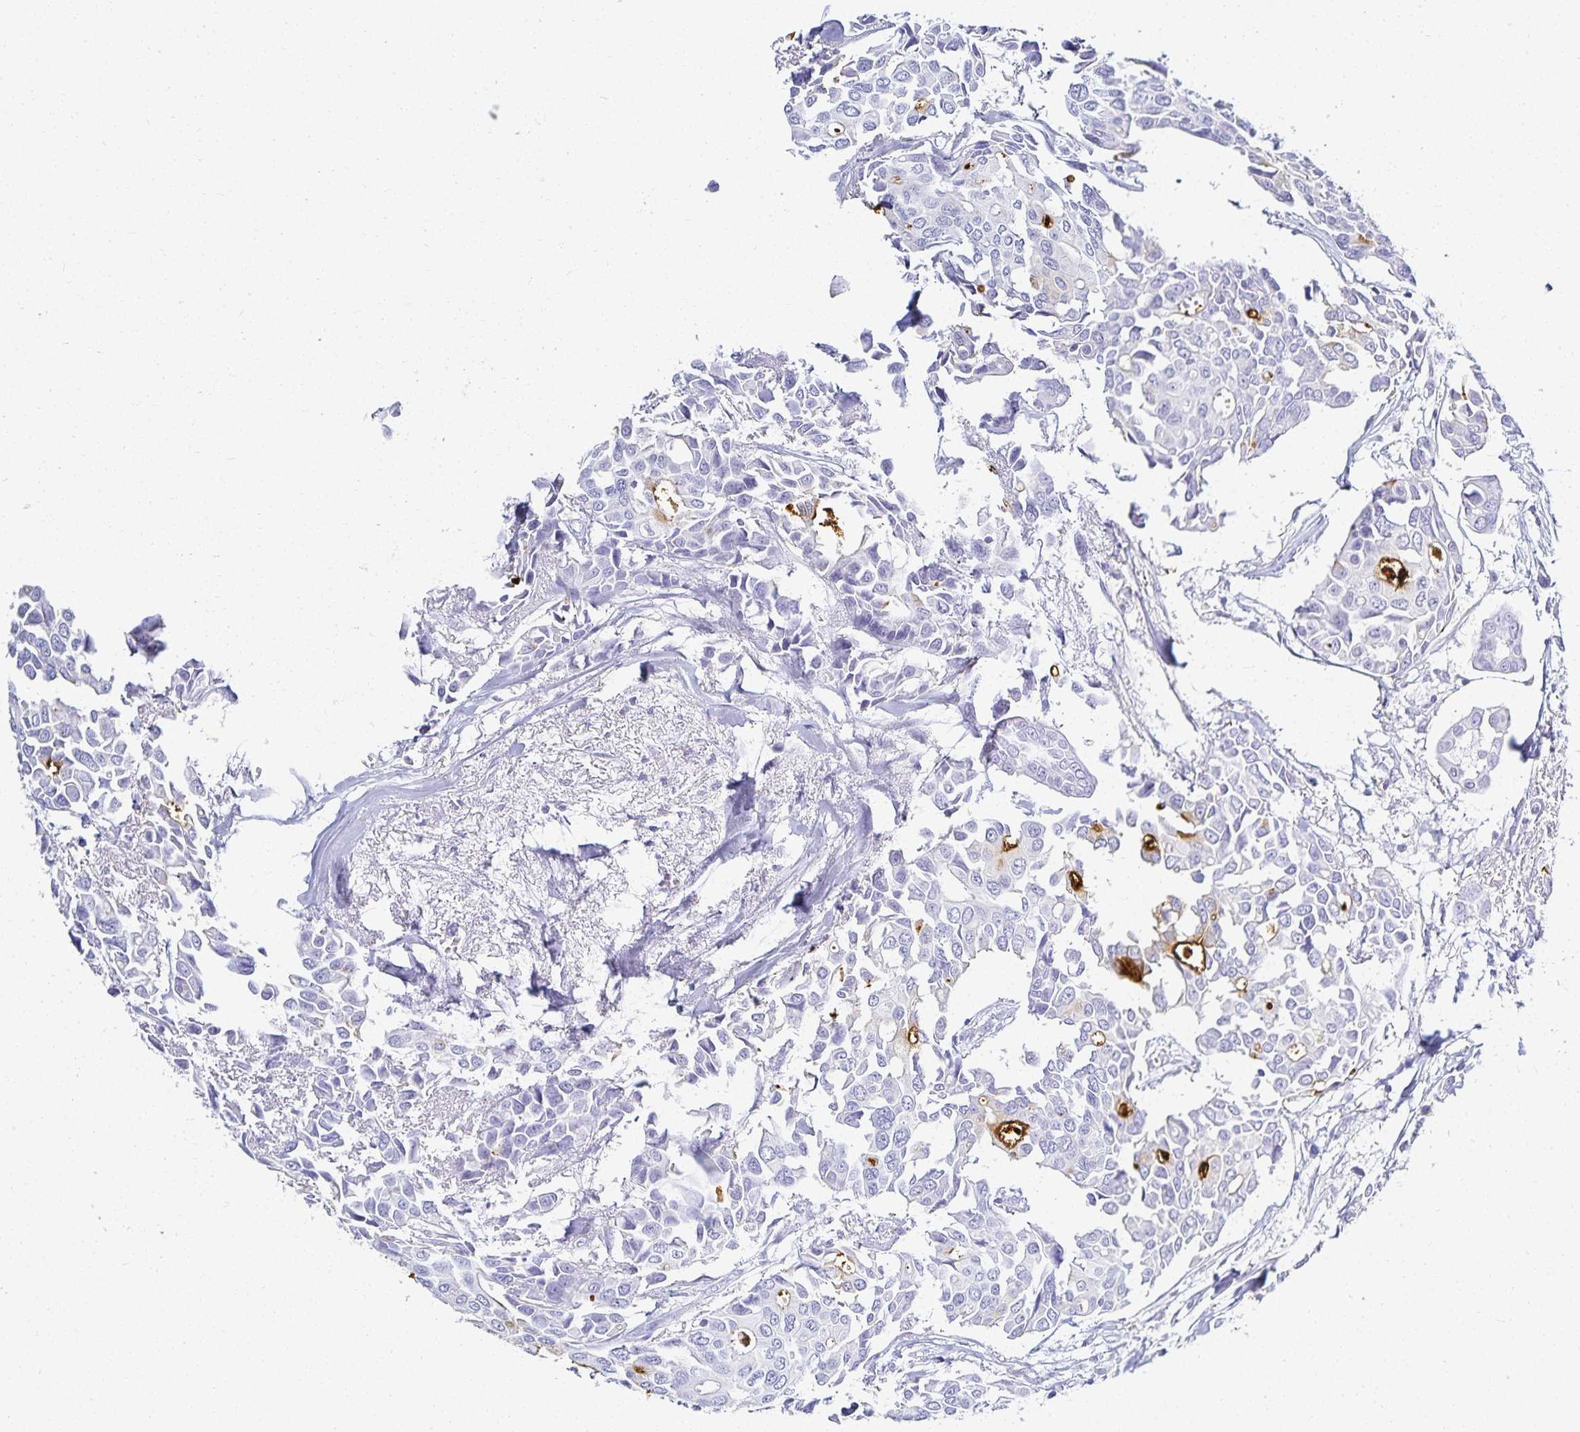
{"staining": {"intensity": "strong", "quantity": "<25%", "location": "cytoplasmic/membranous"}, "tissue": "breast cancer", "cell_type": "Tumor cells", "image_type": "cancer", "snomed": [{"axis": "morphology", "description": "Duct carcinoma"}, {"axis": "topography", "description": "Breast"}], "caption": "The micrograph displays a brown stain indicating the presence of a protein in the cytoplasmic/membranous of tumor cells in infiltrating ductal carcinoma (breast).", "gene": "GP2", "patient": {"sex": "female", "age": 54}}